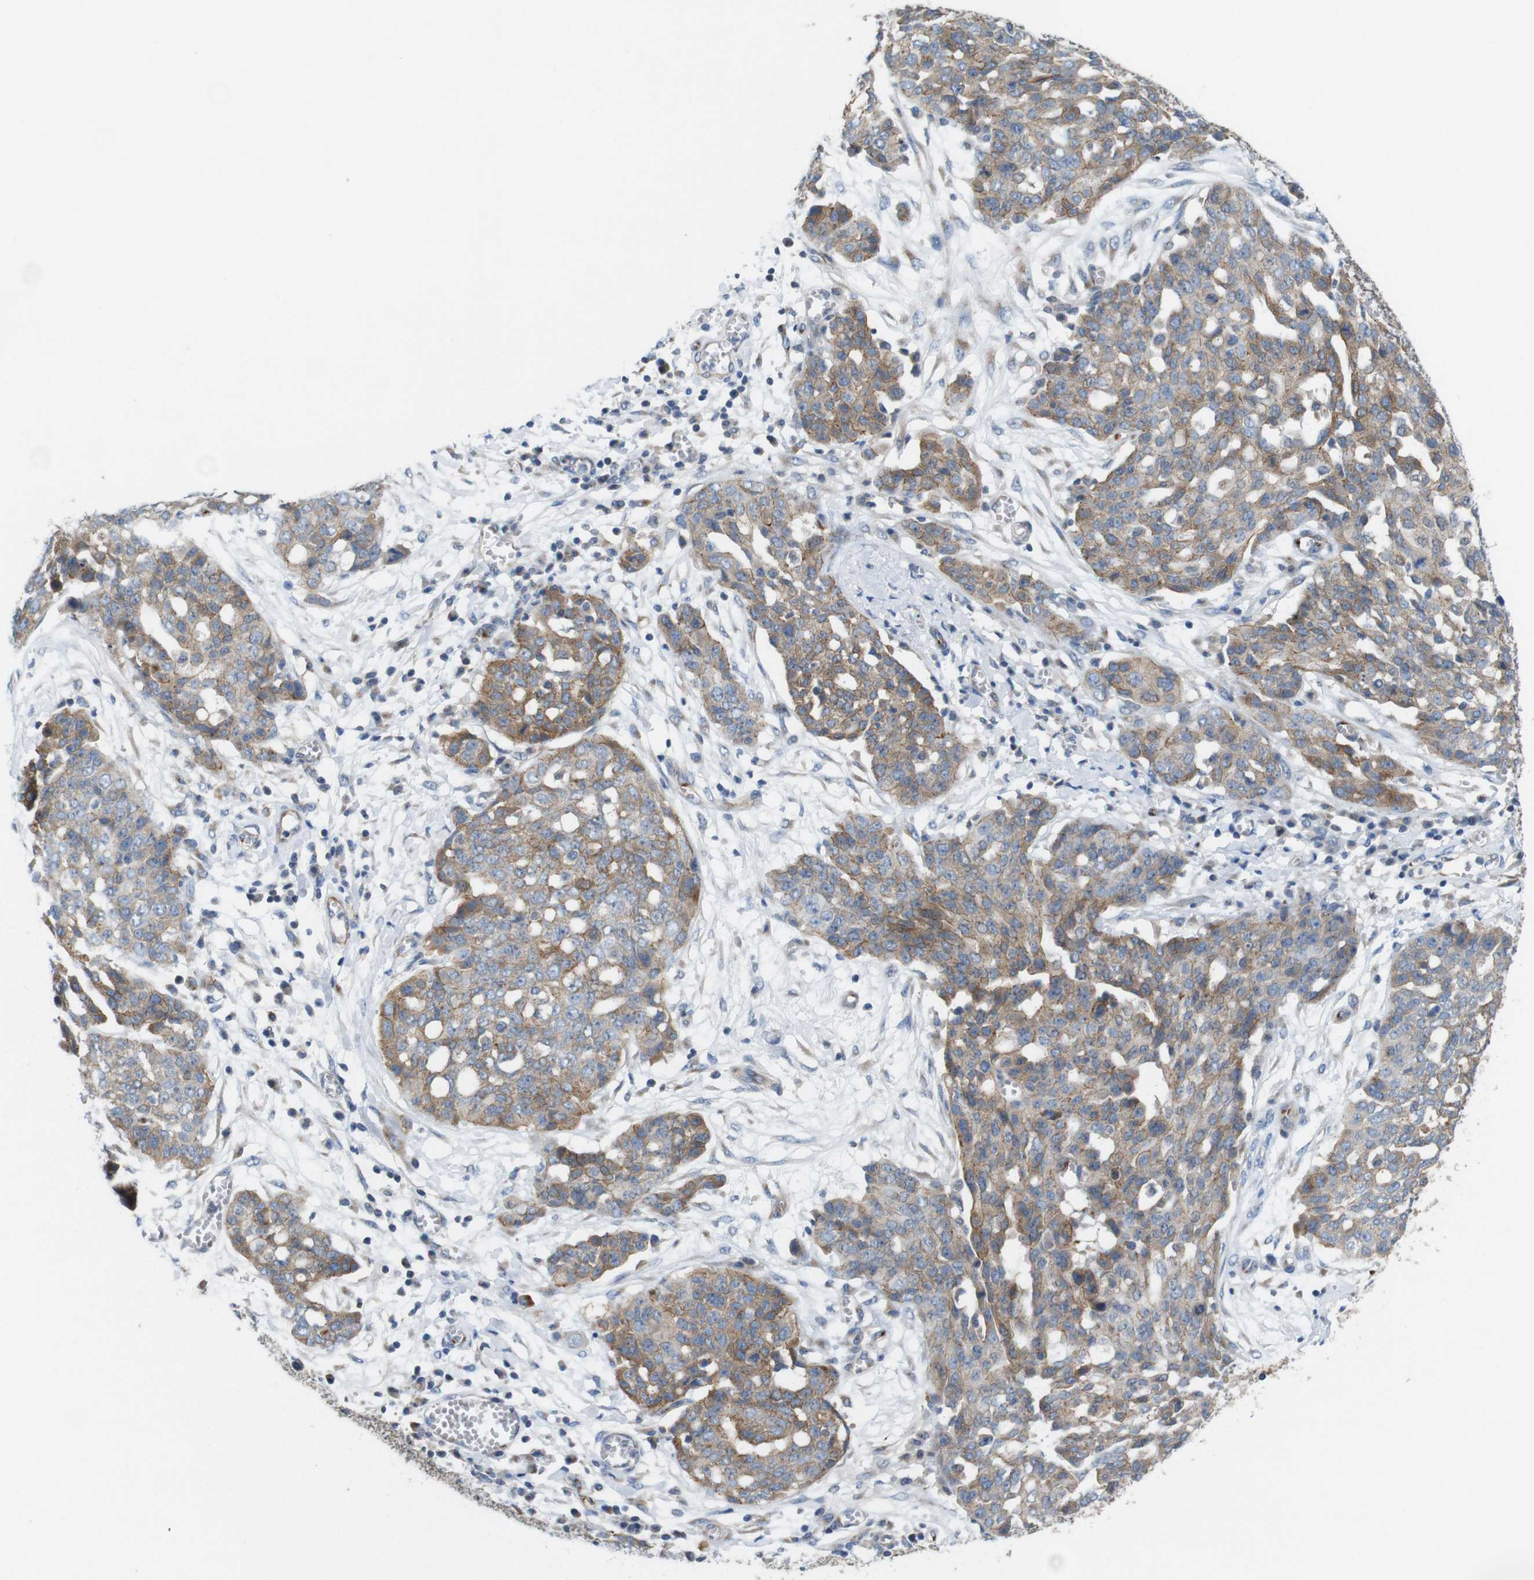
{"staining": {"intensity": "moderate", "quantity": ">75%", "location": "cytoplasmic/membranous"}, "tissue": "ovarian cancer", "cell_type": "Tumor cells", "image_type": "cancer", "snomed": [{"axis": "morphology", "description": "Cystadenocarcinoma, serous, NOS"}, {"axis": "topography", "description": "Soft tissue"}, {"axis": "topography", "description": "Ovary"}], "caption": "Serous cystadenocarcinoma (ovarian) stained for a protein (brown) demonstrates moderate cytoplasmic/membranous positive expression in about >75% of tumor cells.", "gene": "EFCAB14", "patient": {"sex": "female", "age": 57}}